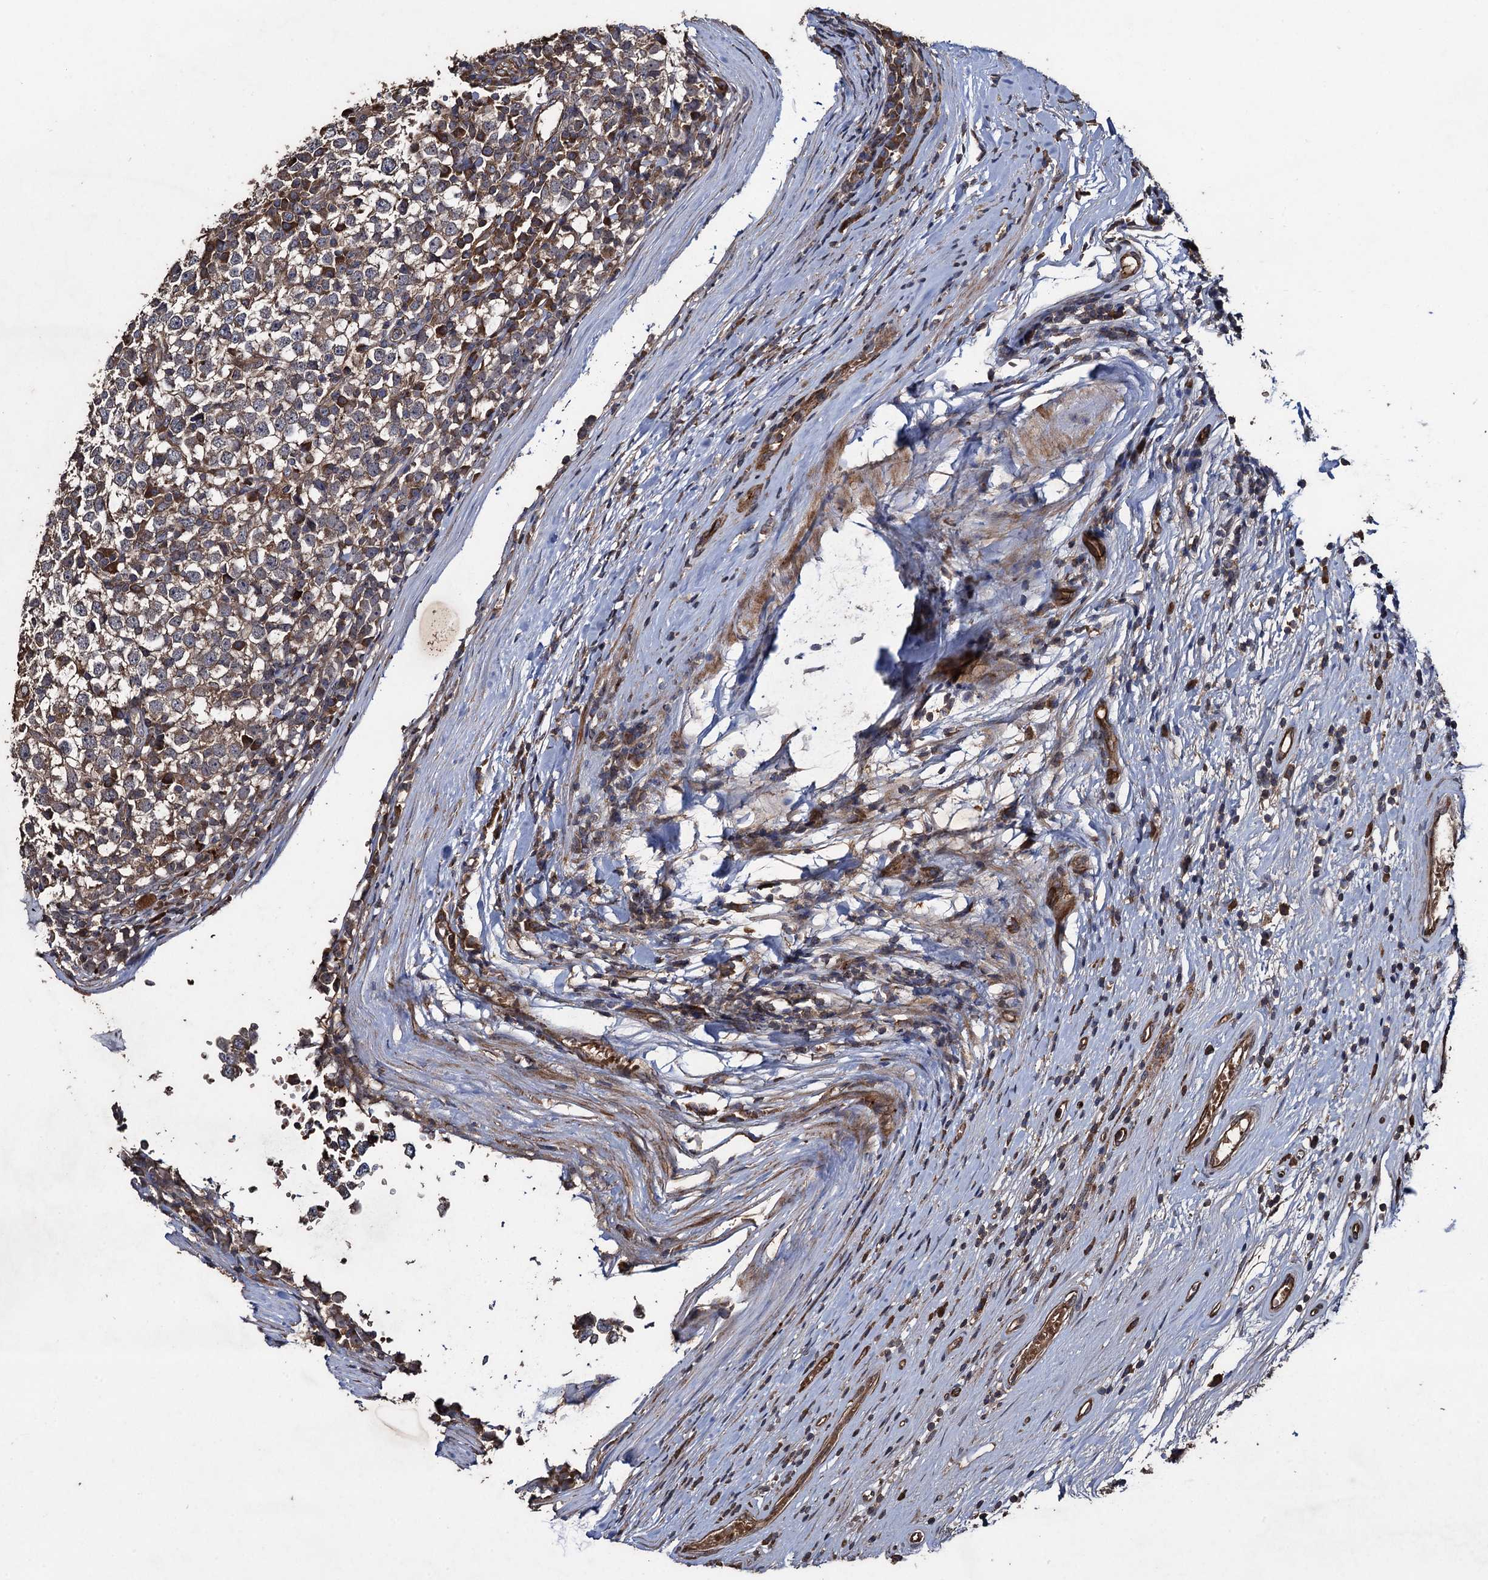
{"staining": {"intensity": "weak", "quantity": "<25%", "location": "cytoplasmic/membranous"}, "tissue": "testis cancer", "cell_type": "Tumor cells", "image_type": "cancer", "snomed": [{"axis": "morphology", "description": "Seminoma, NOS"}, {"axis": "topography", "description": "Testis"}], "caption": "Image shows no protein staining in tumor cells of testis seminoma tissue. The staining is performed using DAB (3,3'-diaminobenzidine) brown chromogen with nuclei counter-stained in using hematoxylin.", "gene": "TXNDC11", "patient": {"sex": "male", "age": 65}}